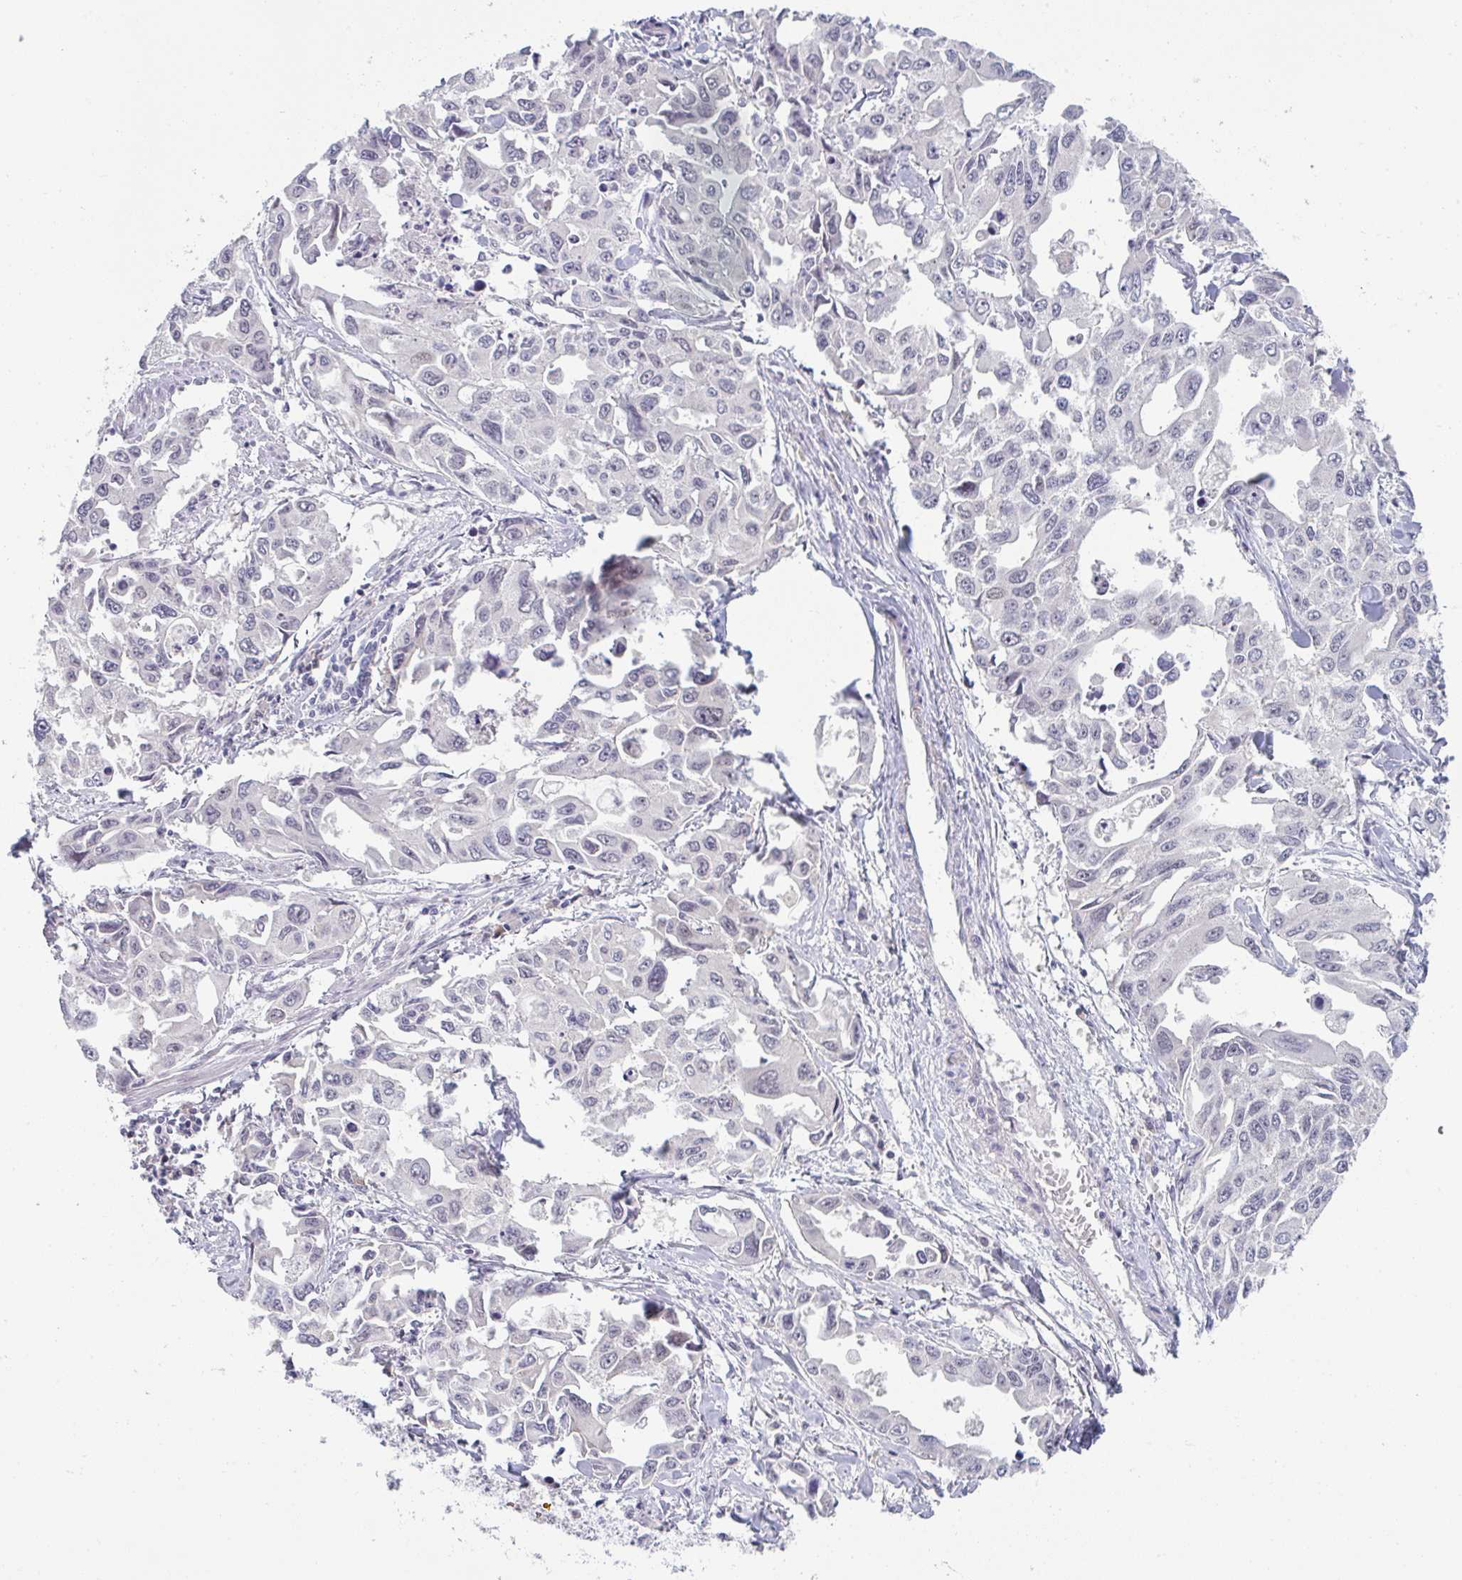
{"staining": {"intensity": "negative", "quantity": "none", "location": "none"}, "tissue": "lung cancer", "cell_type": "Tumor cells", "image_type": "cancer", "snomed": [{"axis": "morphology", "description": "Adenocarcinoma, NOS"}, {"axis": "topography", "description": "Lung"}], "caption": "Lung cancer (adenocarcinoma) was stained to show a protein in brown. There is no significant staining in tumor cells. Nuclei are stained in blue.", "gene": "PPFIA4", "patient": {"sex": "male", "age": 64}}